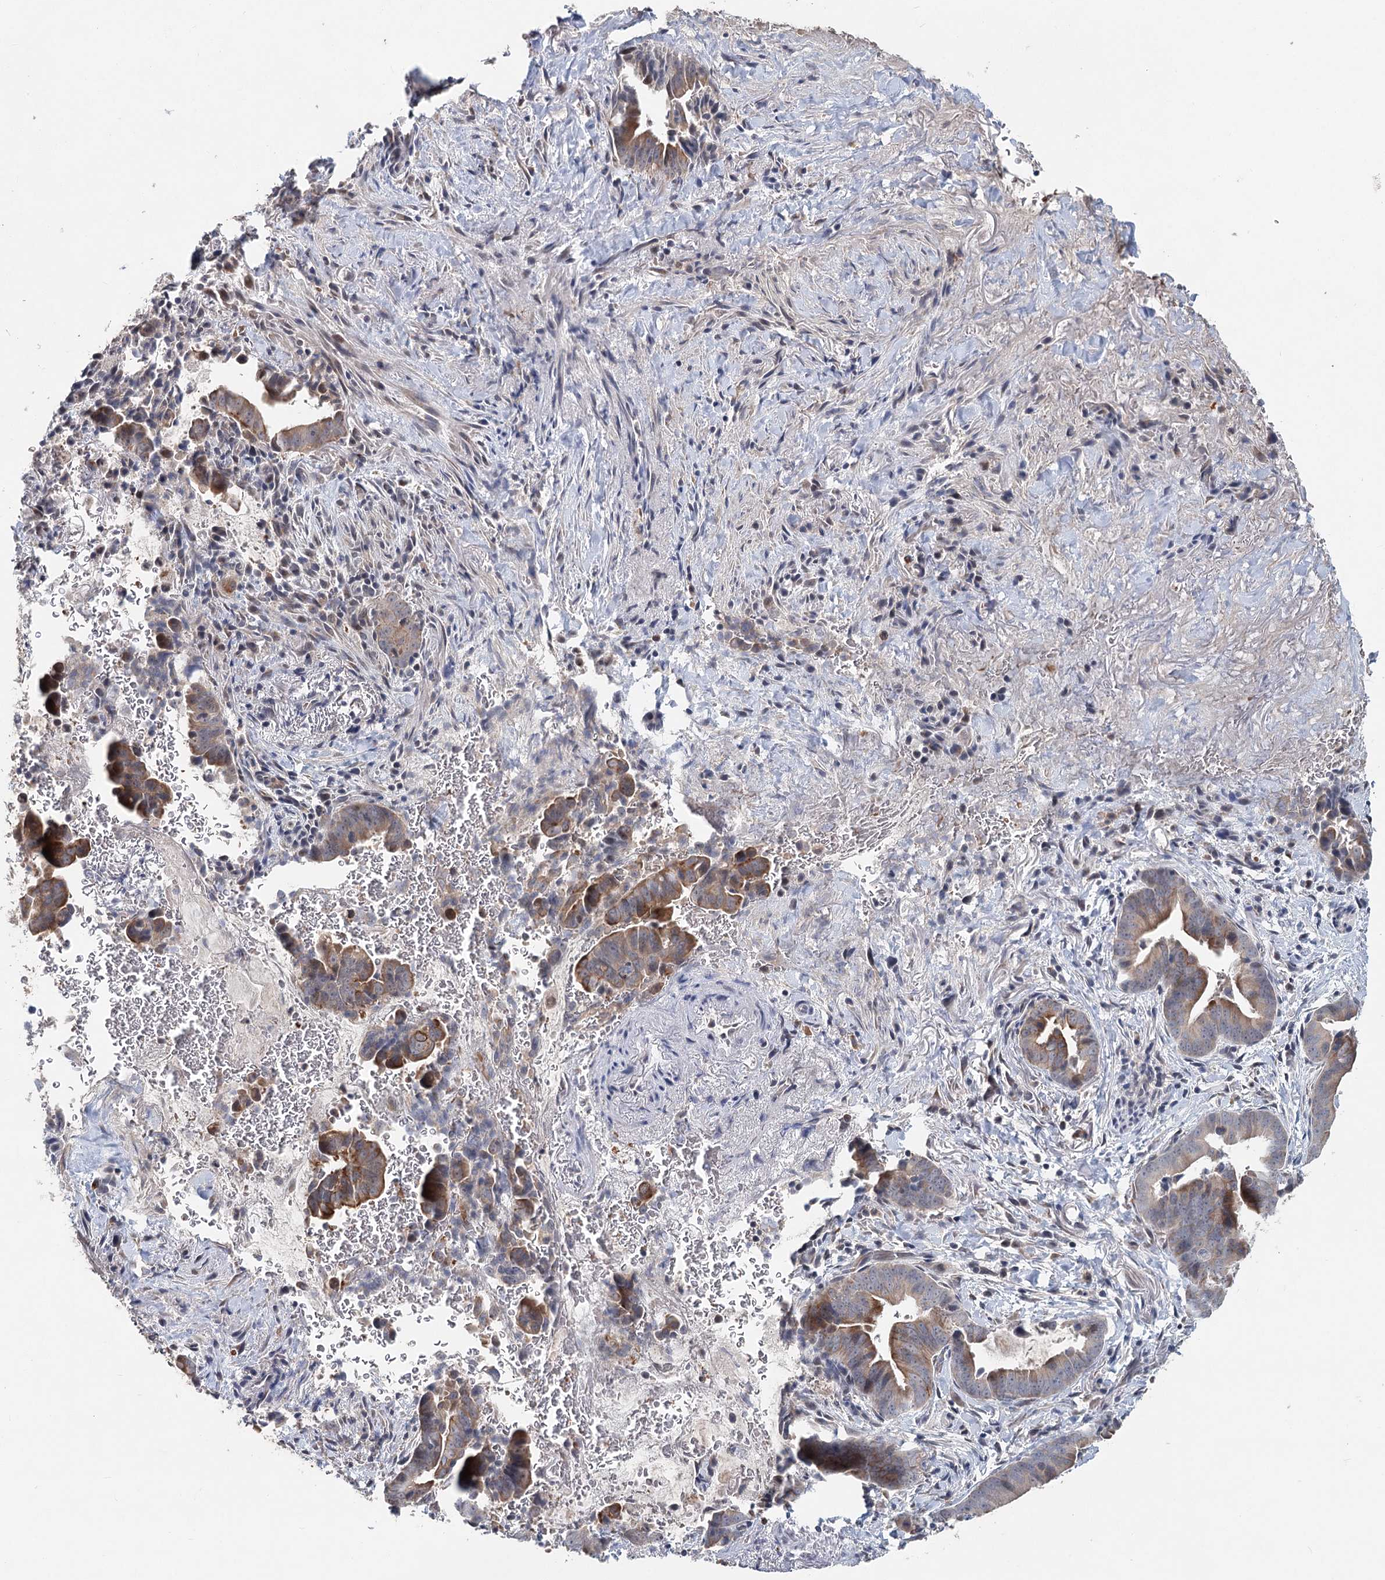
{"staining": {"intensity": "moderate", "quantity": "25%-75%", "location": "cytoplasmic/membranous"}, "tissue": "pancreatic cancer", "cell_type": "Tumor cells", "image_type": "cancer", "snomed": [{"axis": "morphology", "description": "Adenocarcinoma, NOS"}, {"axis": "topography", "description": "Pancreas"}], "caption": "Brown immunohistochemical staining in pancreatic cancer demonstrates moderate cytoplasmic/membranous staining in about 25%-75% of tumor cells.", "gene": "FBXO7", "patient": {"sex": "female", "age": 63}}